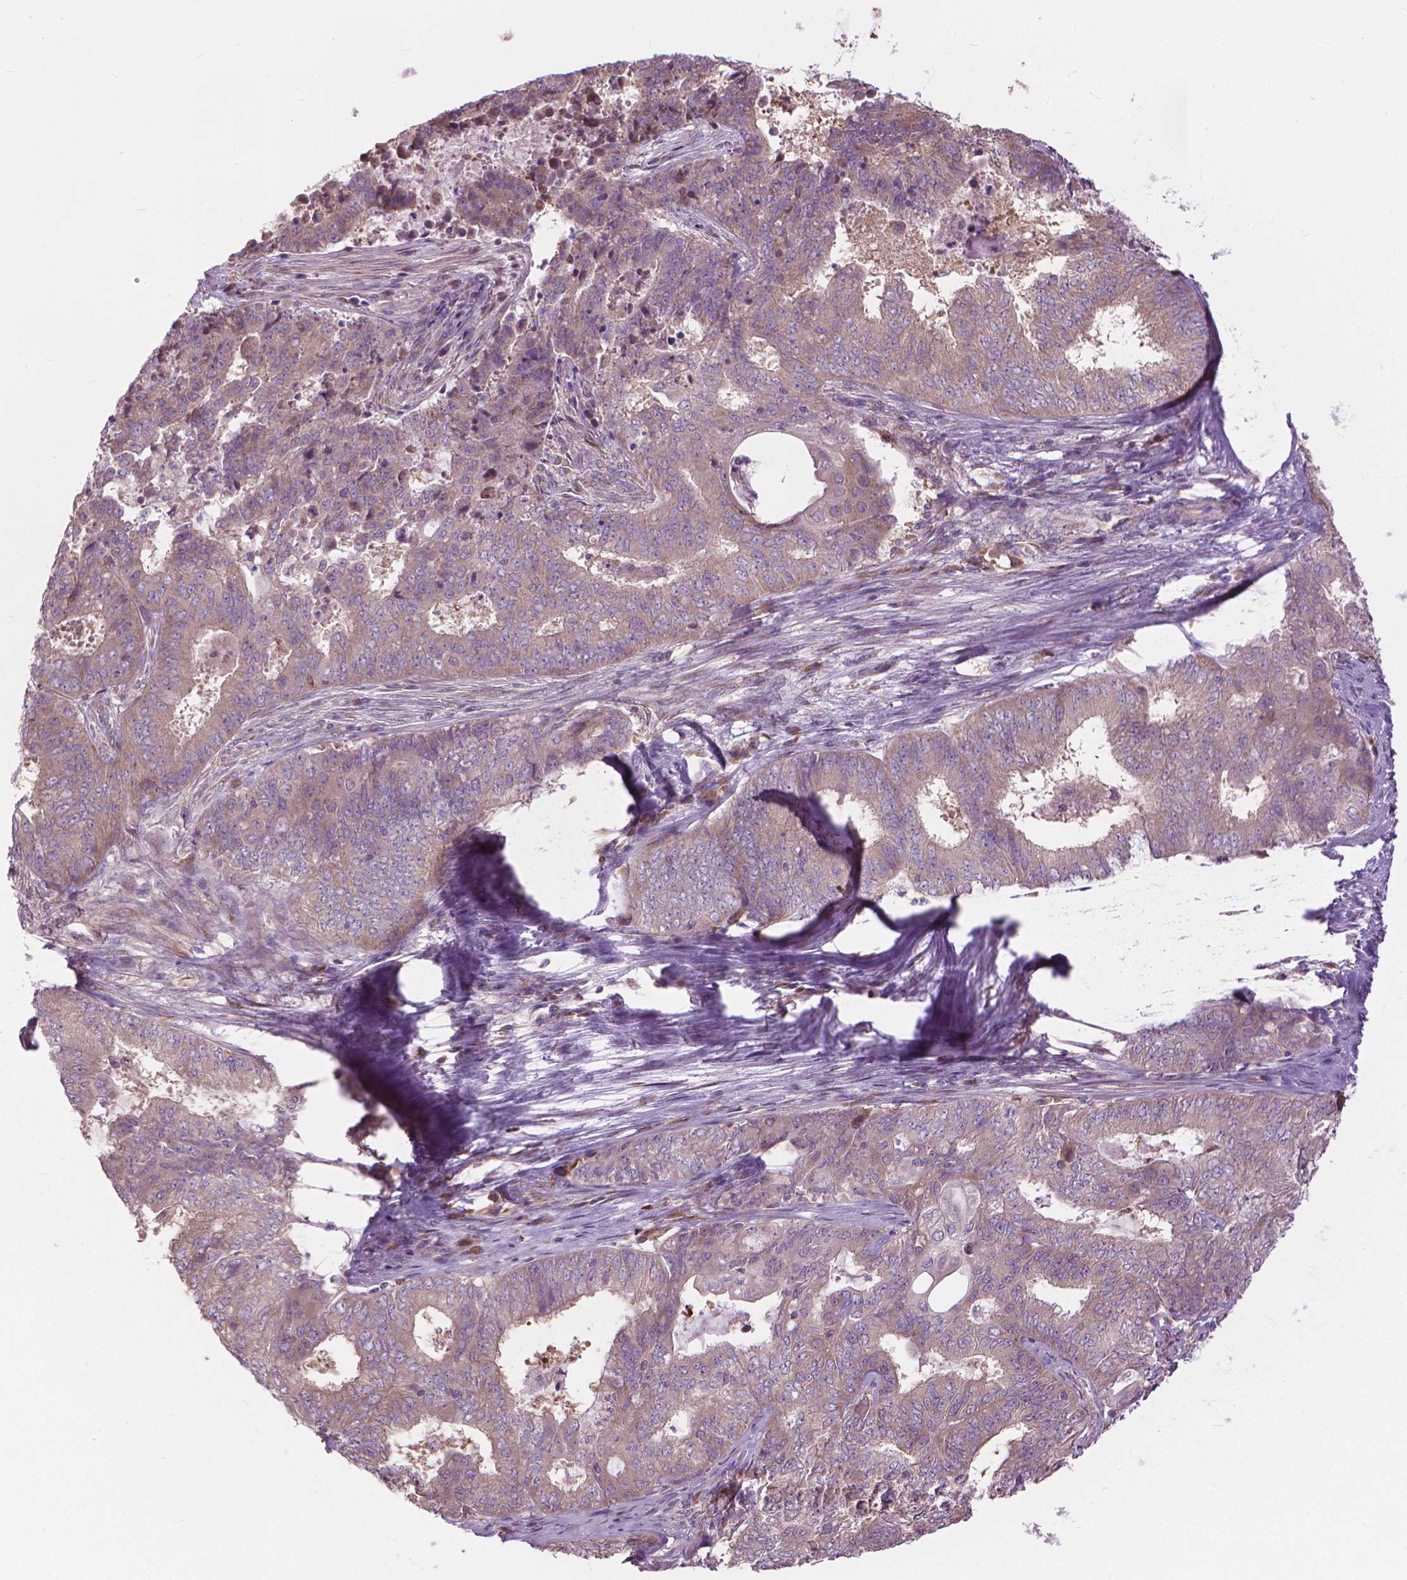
{"staining": {"intensity": "weak", "quantity": "25%-75%", "location": "cytoplasmic/membranous"}, "tissue": "endometrial cancer", "cell_type": "Tumor cells", "image_type": "cancer", "snomed": [{"axis": "morphology", "description": "Adenocarcinoma, NOS"}, {"axis": "topography", "description": "Endometrium"}], "caption": "The histopathology image displays a brown stain indicating the presence of a protein in the cytoplasmic/membranous of tumor cells in endometrial cancer (adenocarcinoma).", "gene": "NUDT1", "patient": {"sex": "female", "age": 62}}